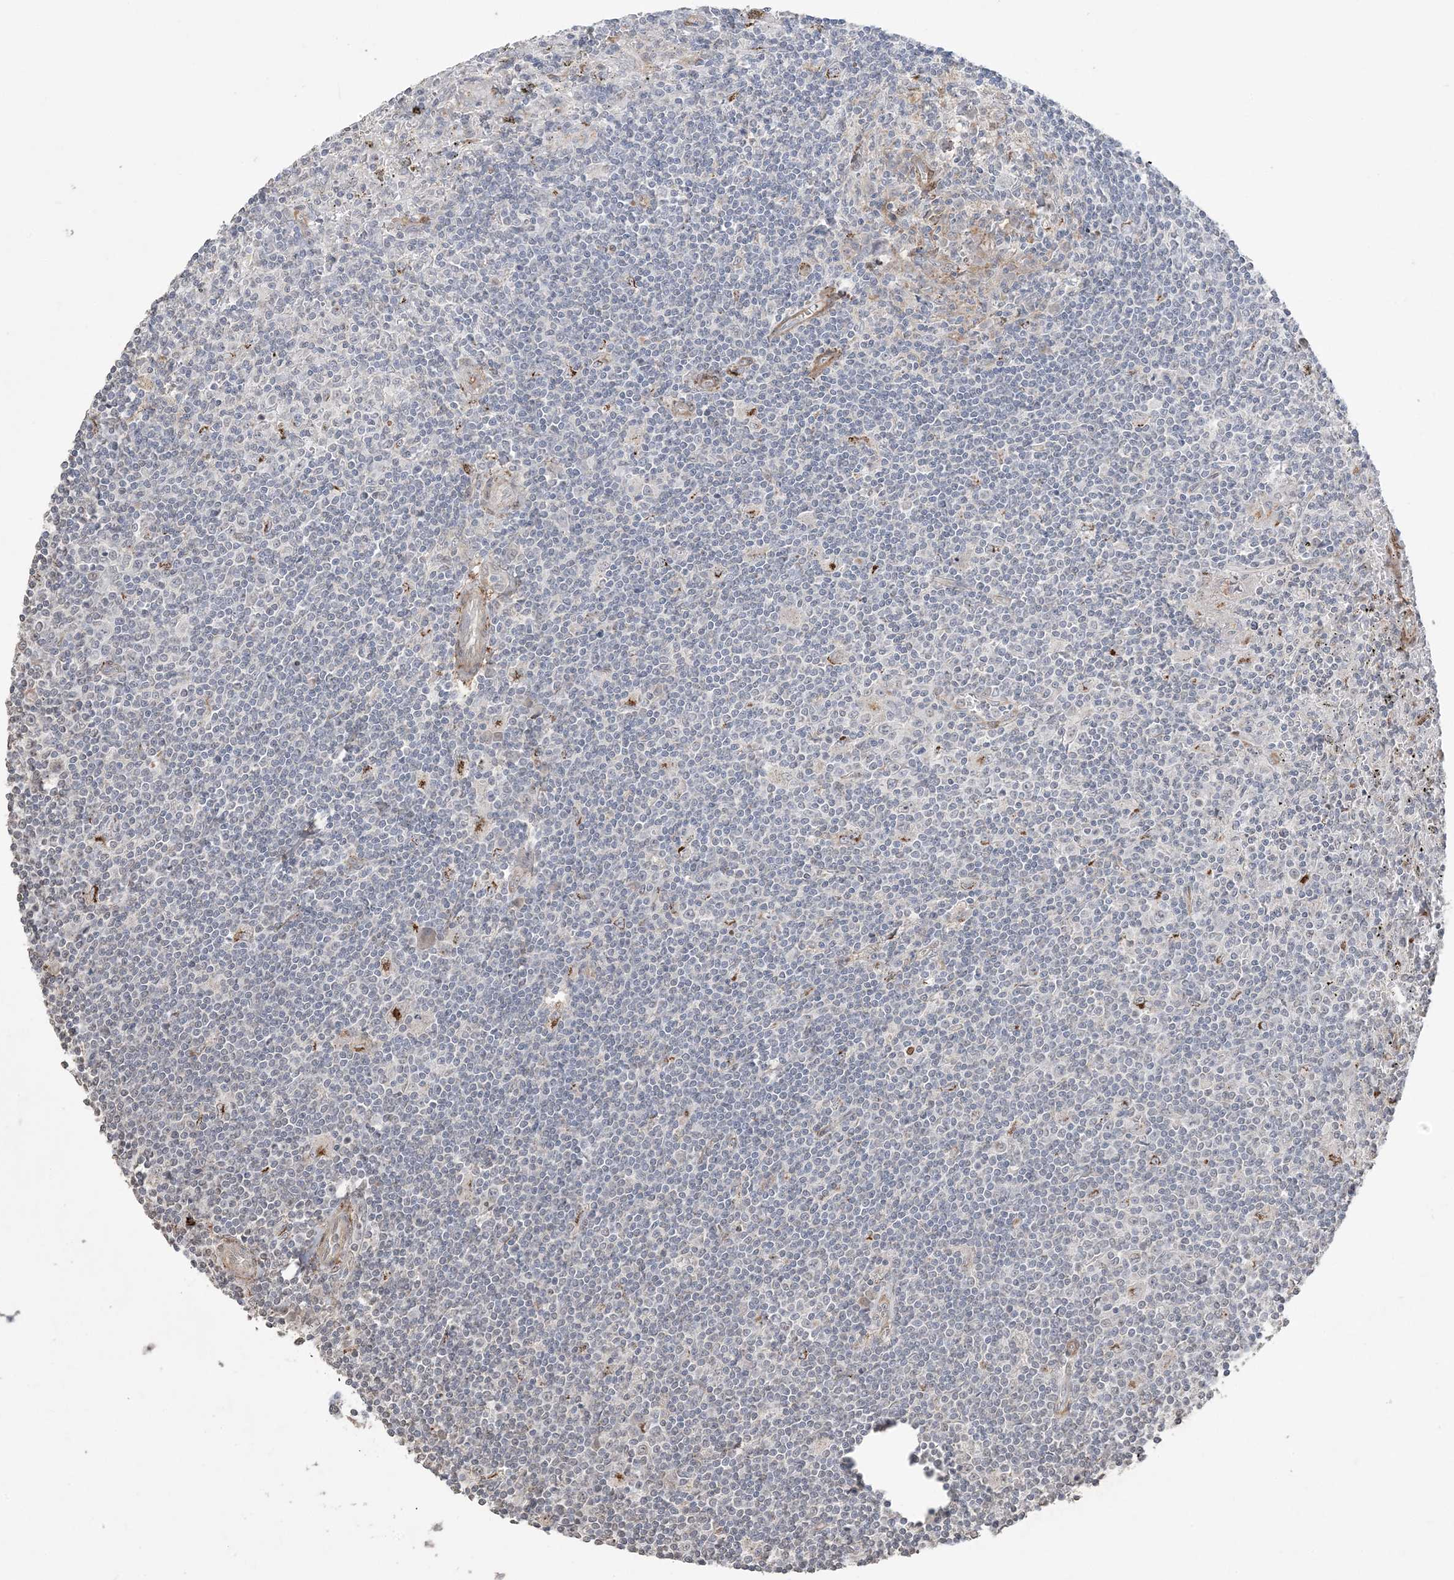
{"staining": {"intensity": "negative", "quantity": "none", "location": "none"}, "tissue": "lymphoma", "cell_type": "Tumor cells", "image_type": "cancer", "snomed": [{"axis": "morphology", "description": "Malignant lymphoma, non-Hodgkin's type, Low grade"}, {"axis": "topography", "description": "Spleen"}], "caption": "Lymphoma was stained to show a protein in brown. There is no significant positivity in tumor cells.", "gene": "XRN1", "patient": {"sex": "male", "age": 76}}